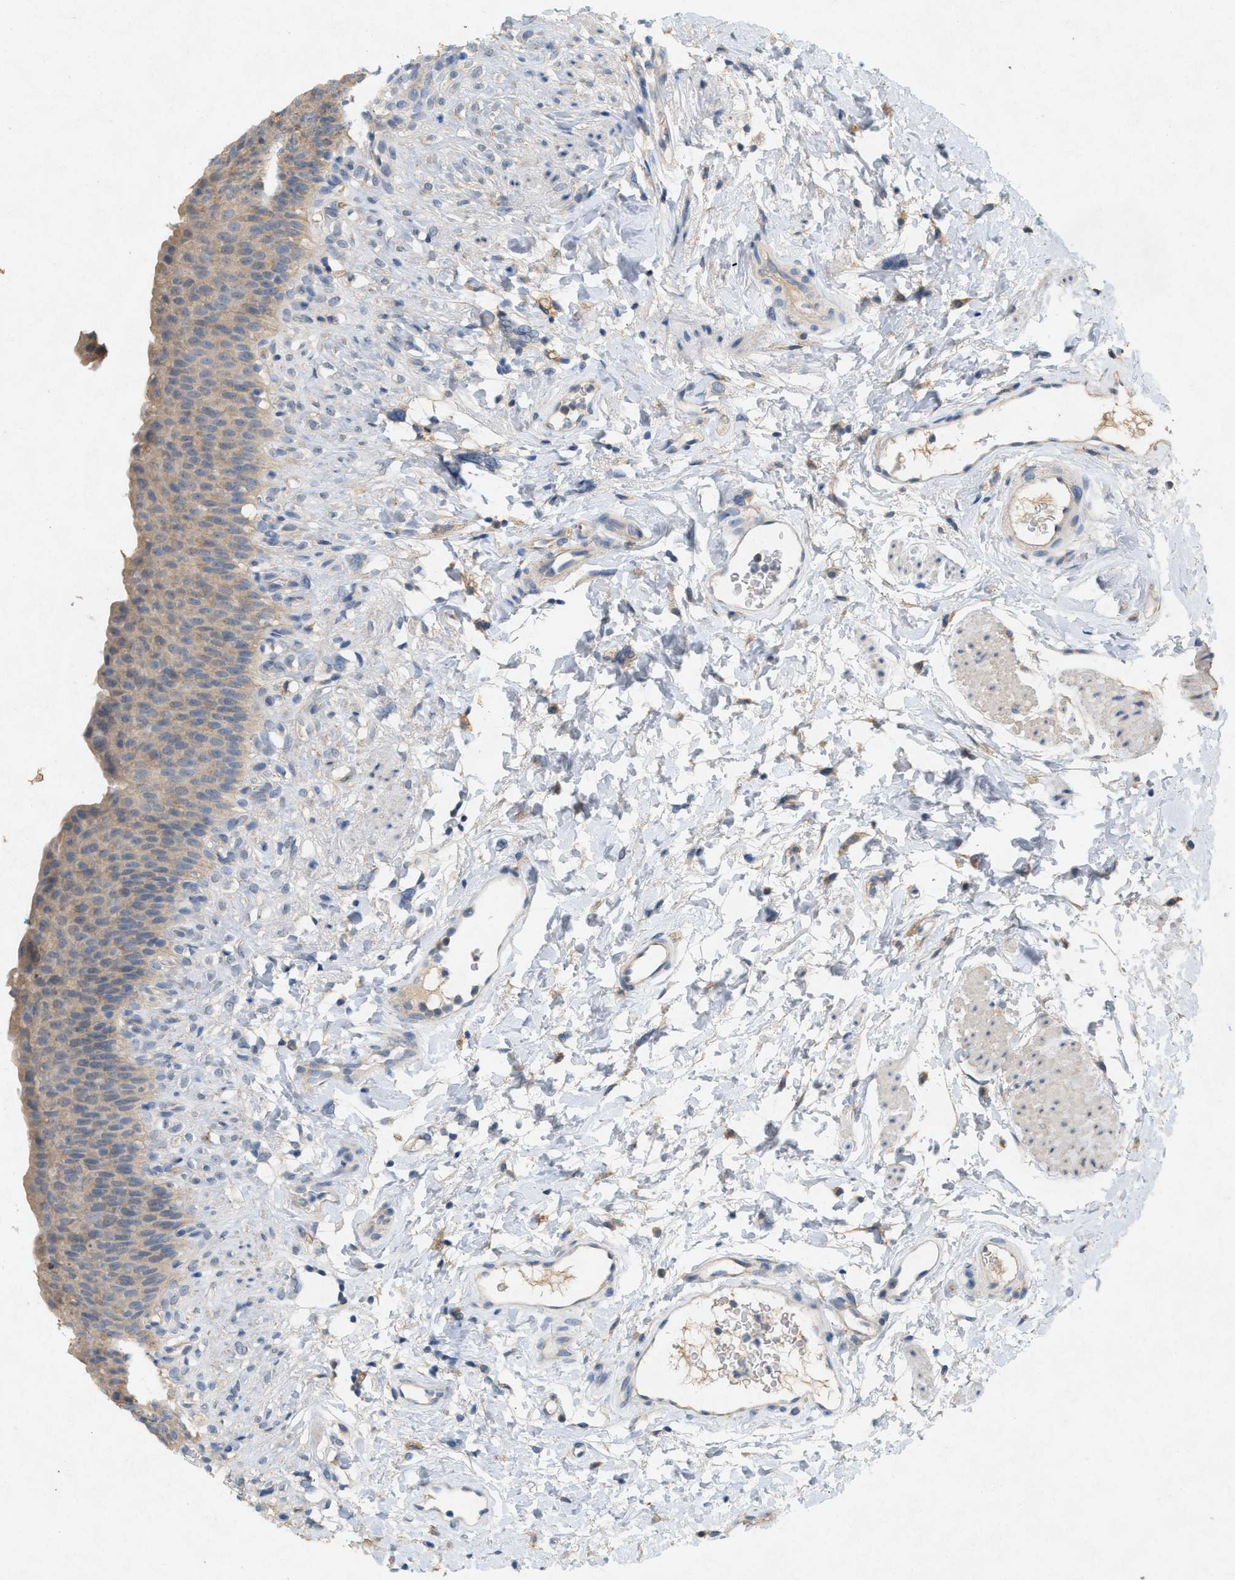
{"staining": {"intensity": "weak", "quantity": ">75%", "location": "cytoplasmic/membranous"}, "tissue": "urinary bladder", "cell_type": "Urothelial cells", "image_type": "normal", "snomed": [{"axis": "morphology", "description": "Normal tissue, NOS"}, {"axis": "topography", "description": "Urinary bladder"}], "caption": "Immunohistochemical staining of benign urinary bladder reveals >75% levels of weak cytoplasmic/membranous protein expression in about >75% of urothelial cells.", "gene": "DCAF7", "patient": {"sex": "female", "age": 79}}